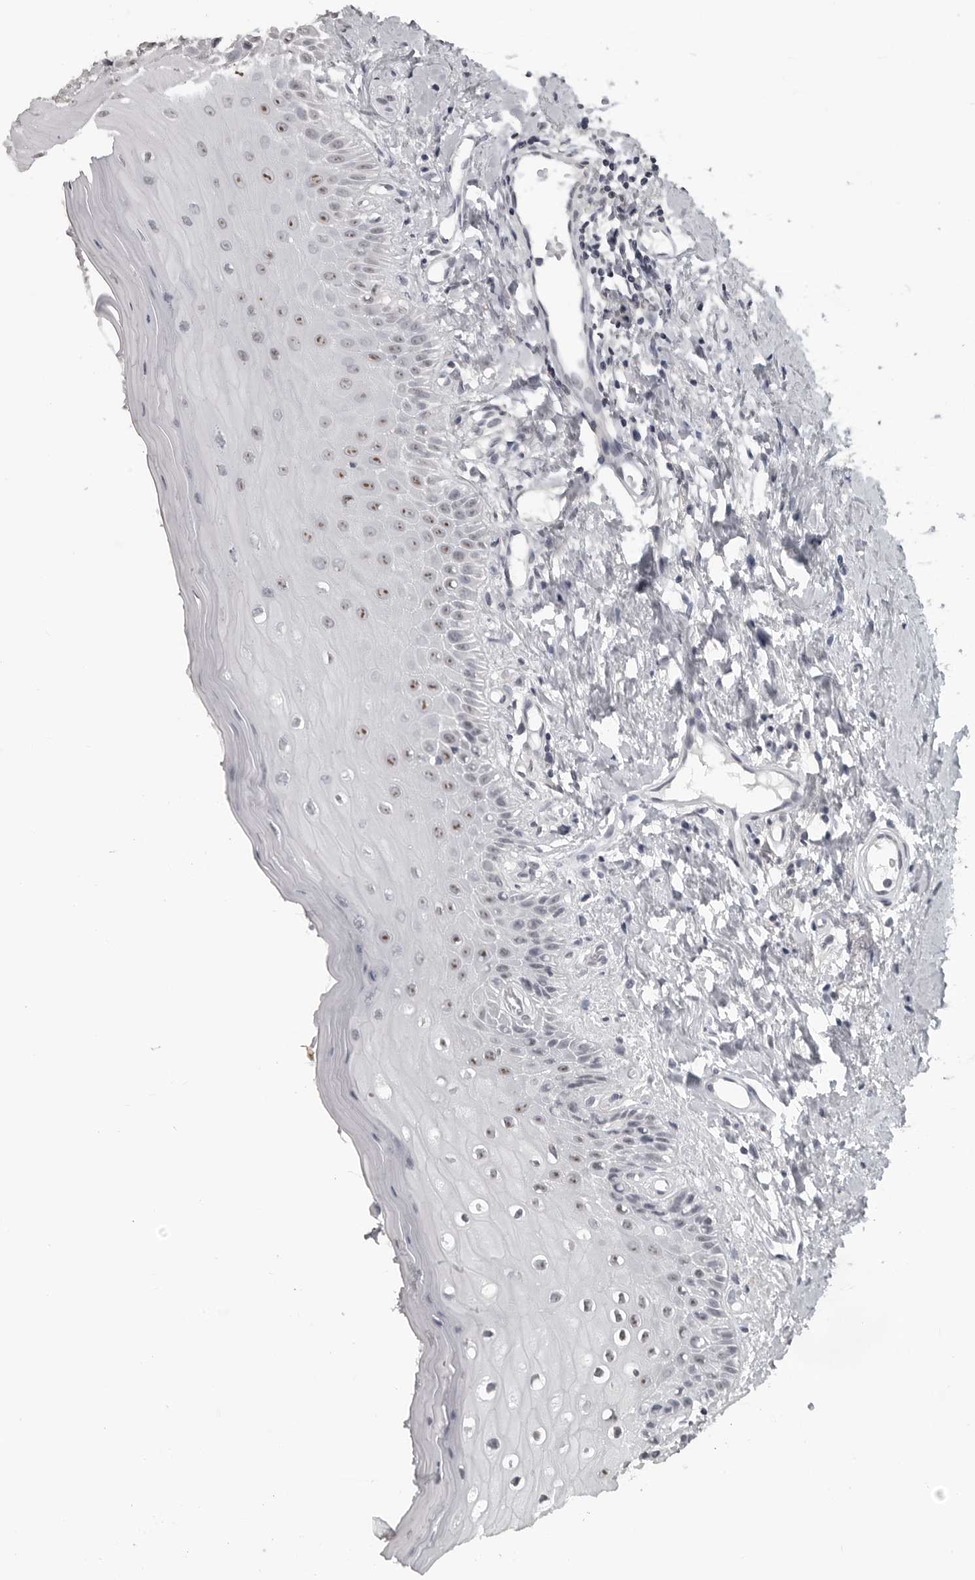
{"staining": {"intensity": "moderate", "quantity": "25%-75%", "location": "nuclear"}, "tissue": "oral mucosa", "cell_type": "Squamous epithelial cells", "image_type": "normal", "snomed": [{"axis": "morphology", "description": "Normal tissue, NOS"}, {"axis": "topography", "description": "Oral tissue"}], "caption": "This photomicrograph shows immunohistochemistry (IHC) staining of benign oral mucosa, with medium moderate nuclear staining in approximately 25%-75% of squamous epithelial cells.", "gene": "DDX54", "patient": {"sex": "male", "age": 66}}